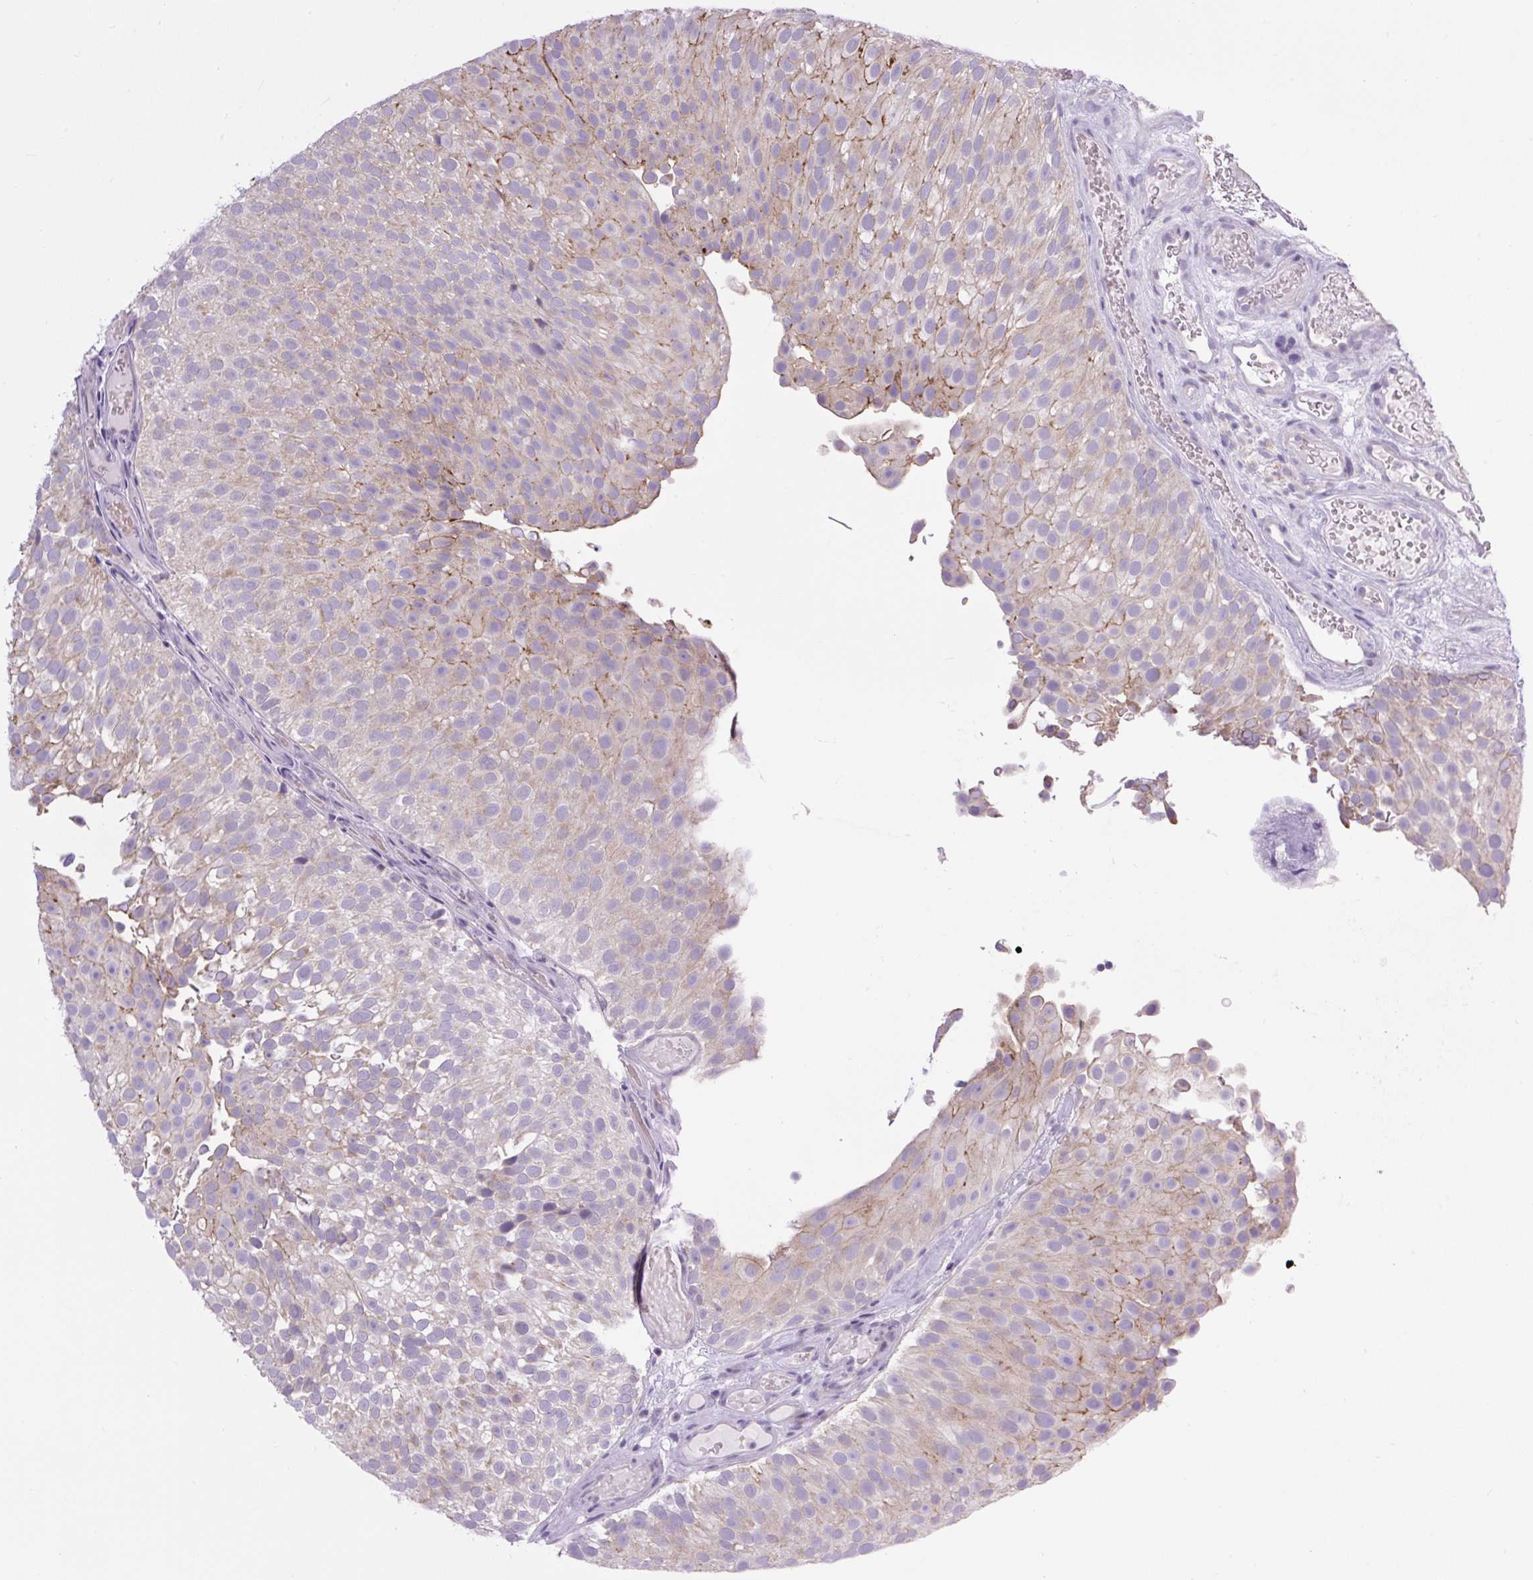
{"staining": {"intensity": "weak", "quantity": "25%-75%", "location": "cytoplasmic/membranous"}, "tissue": "urothelial cancer", "cell_type": "Tumor cells", "image_type": "cancer", "snomed": [{"axis": "morphology", "description": "Urothelial carcinoma, Low grade"}, {"axis": "topography", "description": "Urinary bladder"}], "caption": "There is low levels of weak cytoplasmic/membranous expression in tumor cells of low-grade urothelial carcinoma, as demonstrated by immunohistochemical staining (brown color).", "gene": "RNASE10", "patient": {"sex": "male", "age": 78}}